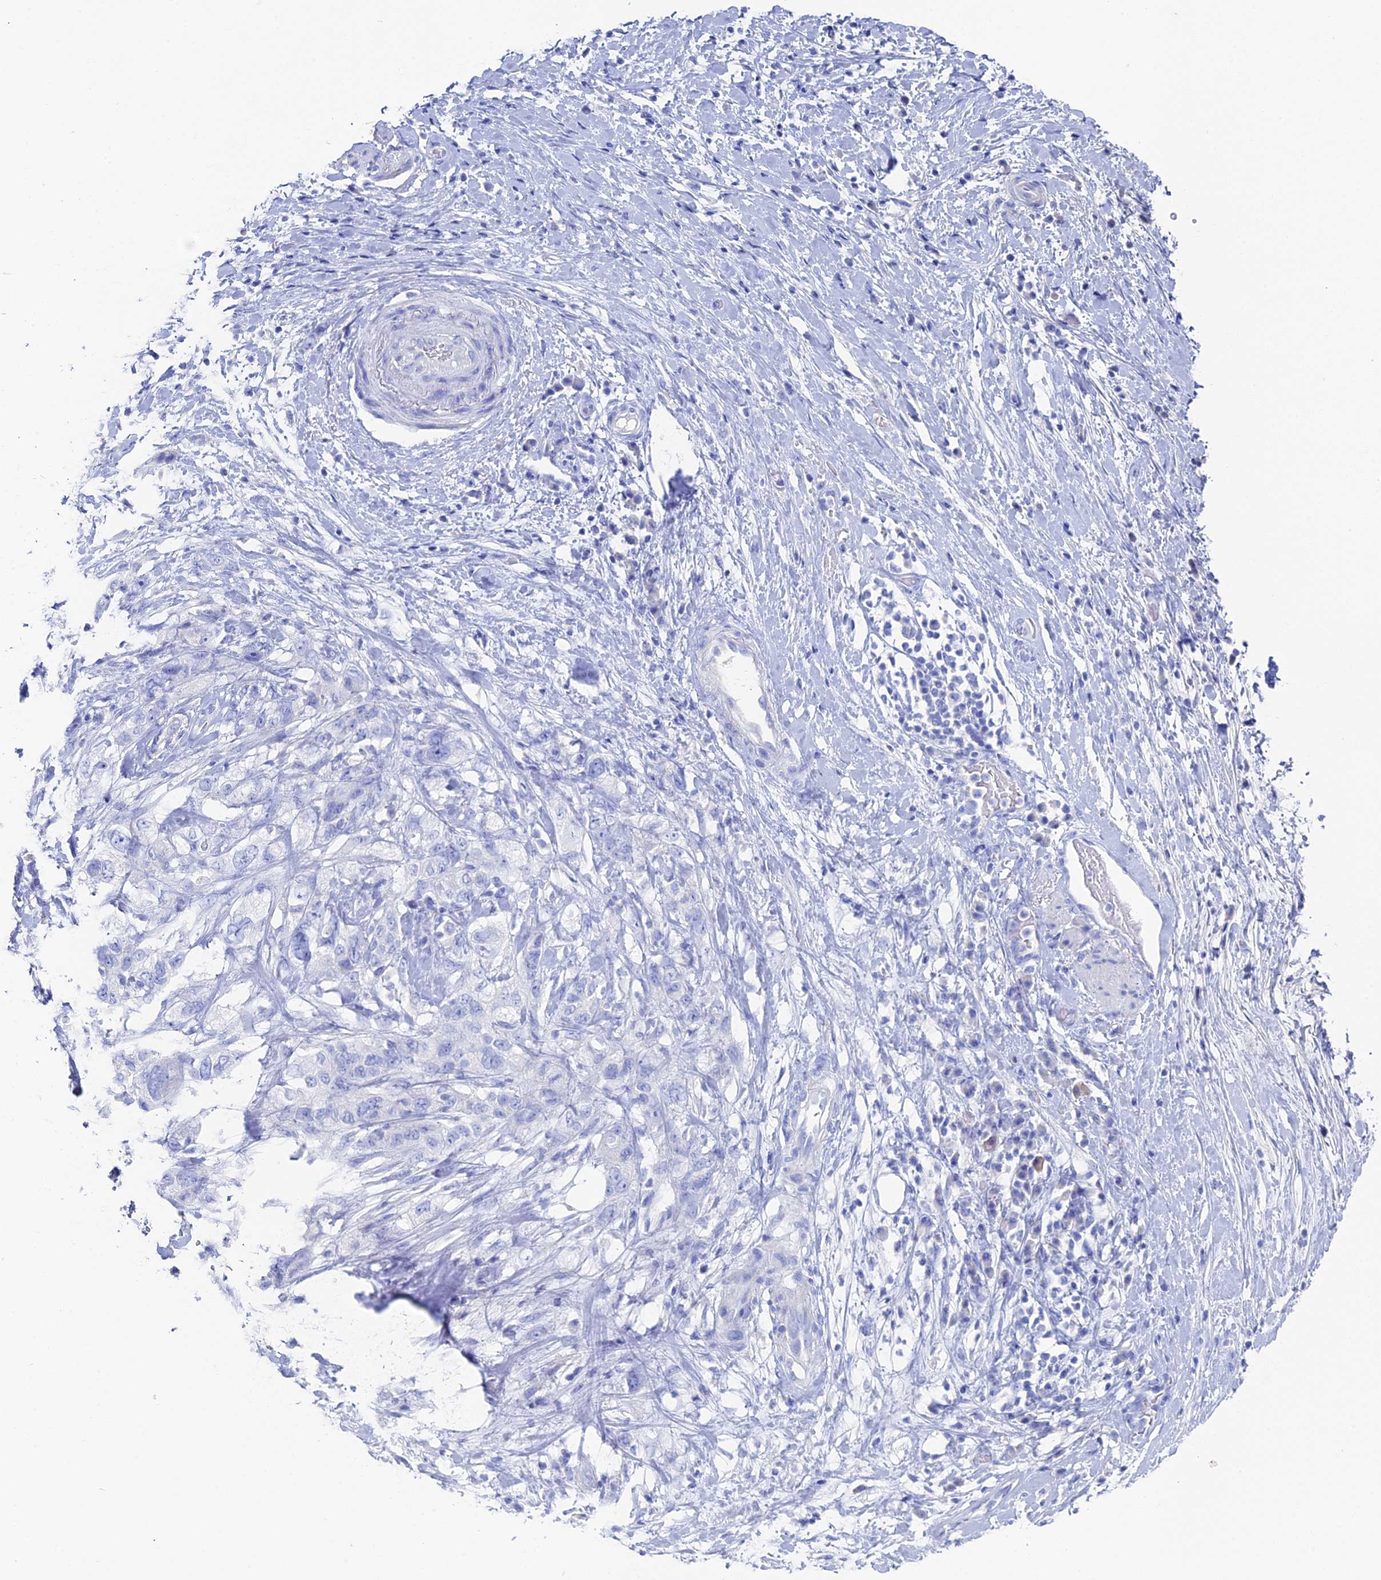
{"staining": {"intensity": "negative", "quantity": "none", "location": "none"}, "tissue": "pancreatic cancer", "cell_type": "Tumor cells", "image_type": "cancer", "snomed": [{"axis": "morphology", "description": "Adenocarcinoma, NOS"}, {"axis": "topography", "description": "Pancreas"}], "caption": "Protein analysis of pancreatic cancer displays no significant staining in tumor cells.", "gene": "UNC119", "patient": {"sex": "female", "age": 73}}